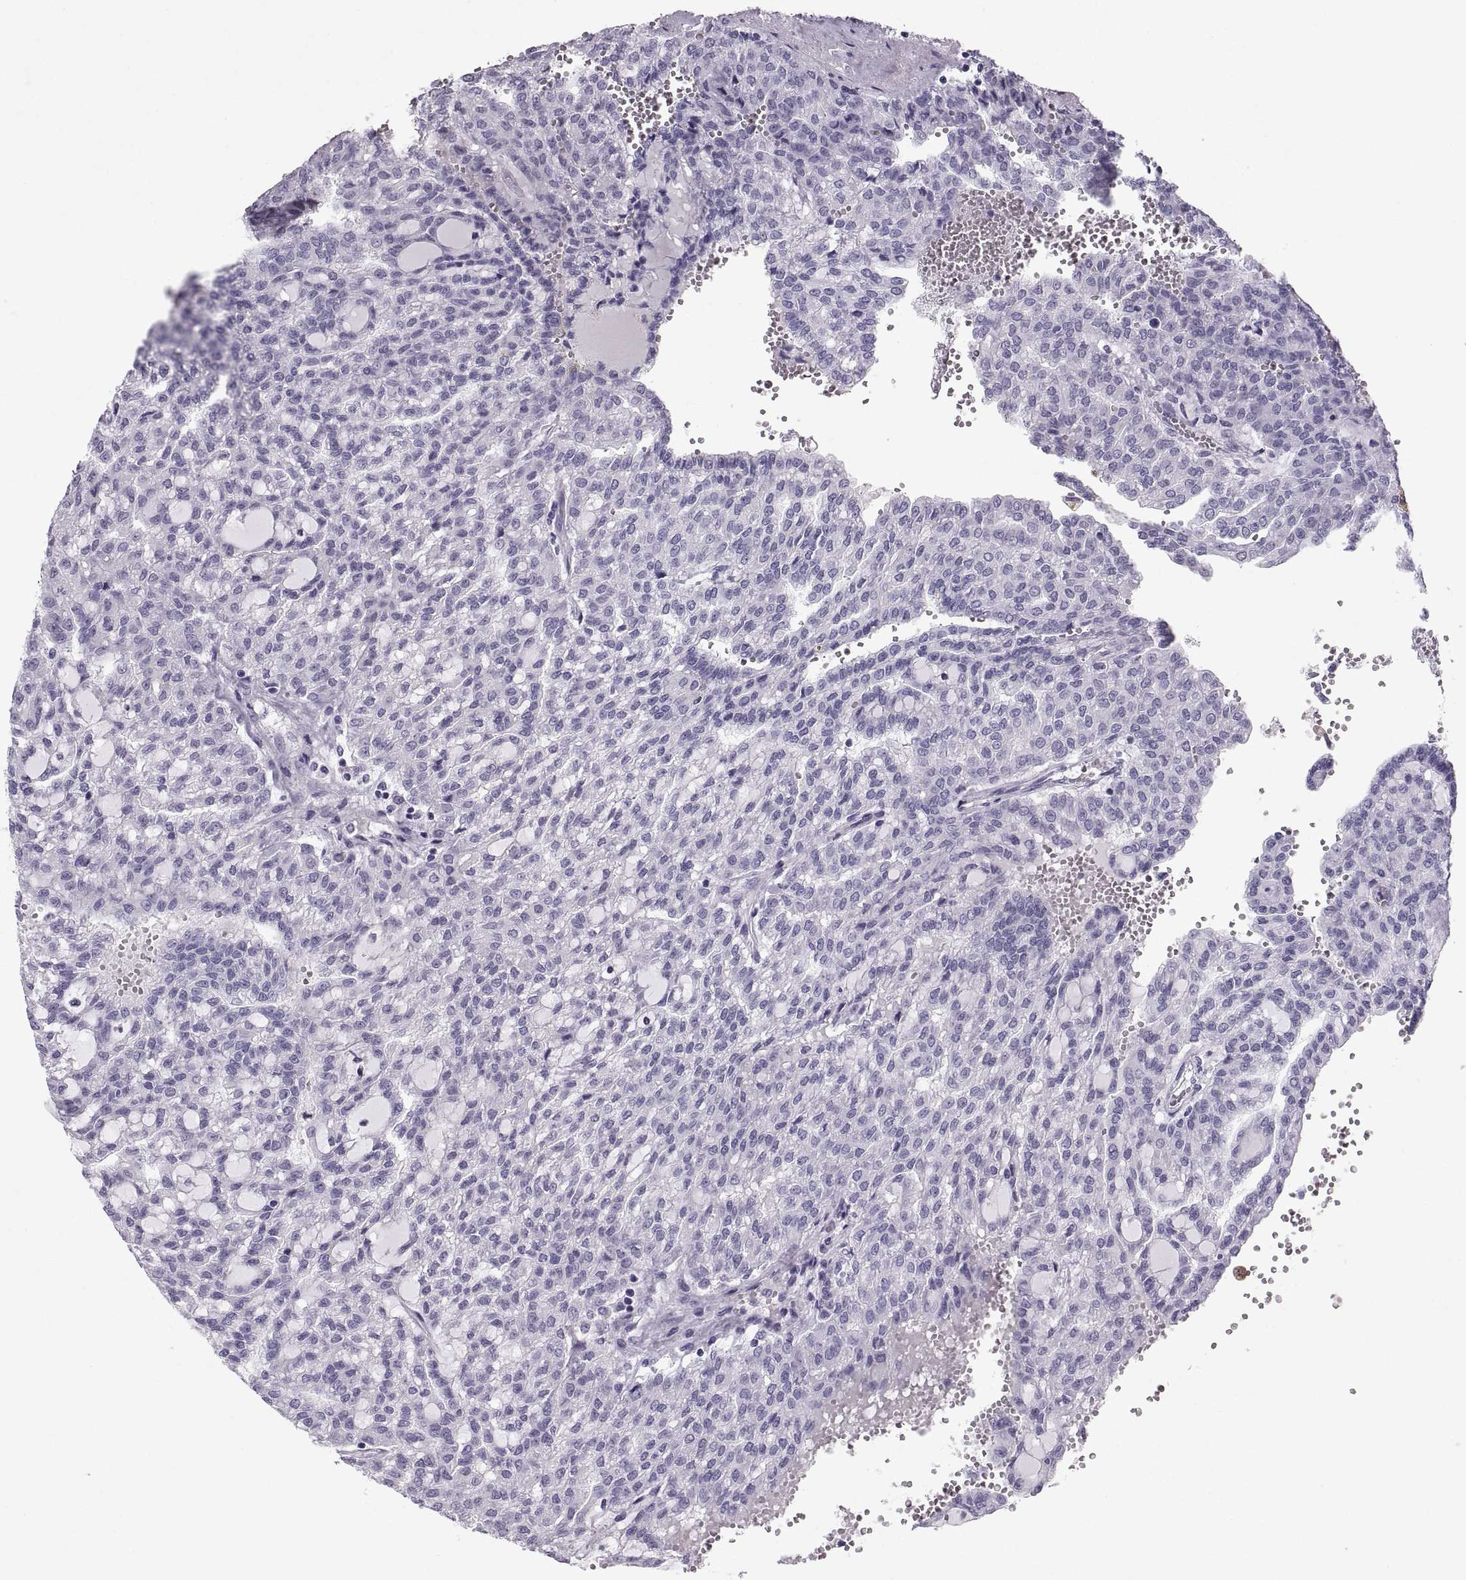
{"staining": {"intensity": "negative", "quantity": "none", "location": "none"}, "tissue": "renal cancer", "cell_type": "Tumor cells", "image_type": "cancer", "snomed": [{"axis": "morphology", "description": "Adenocarcinoma, NOS"}, {"axis": "topography", "description": "Kidney"}], "caption": "Tumor cells show no significant protein staining in renal cancer.", "gene": "SLC22A6", "patient": {"sex": "male", "age": 63}}